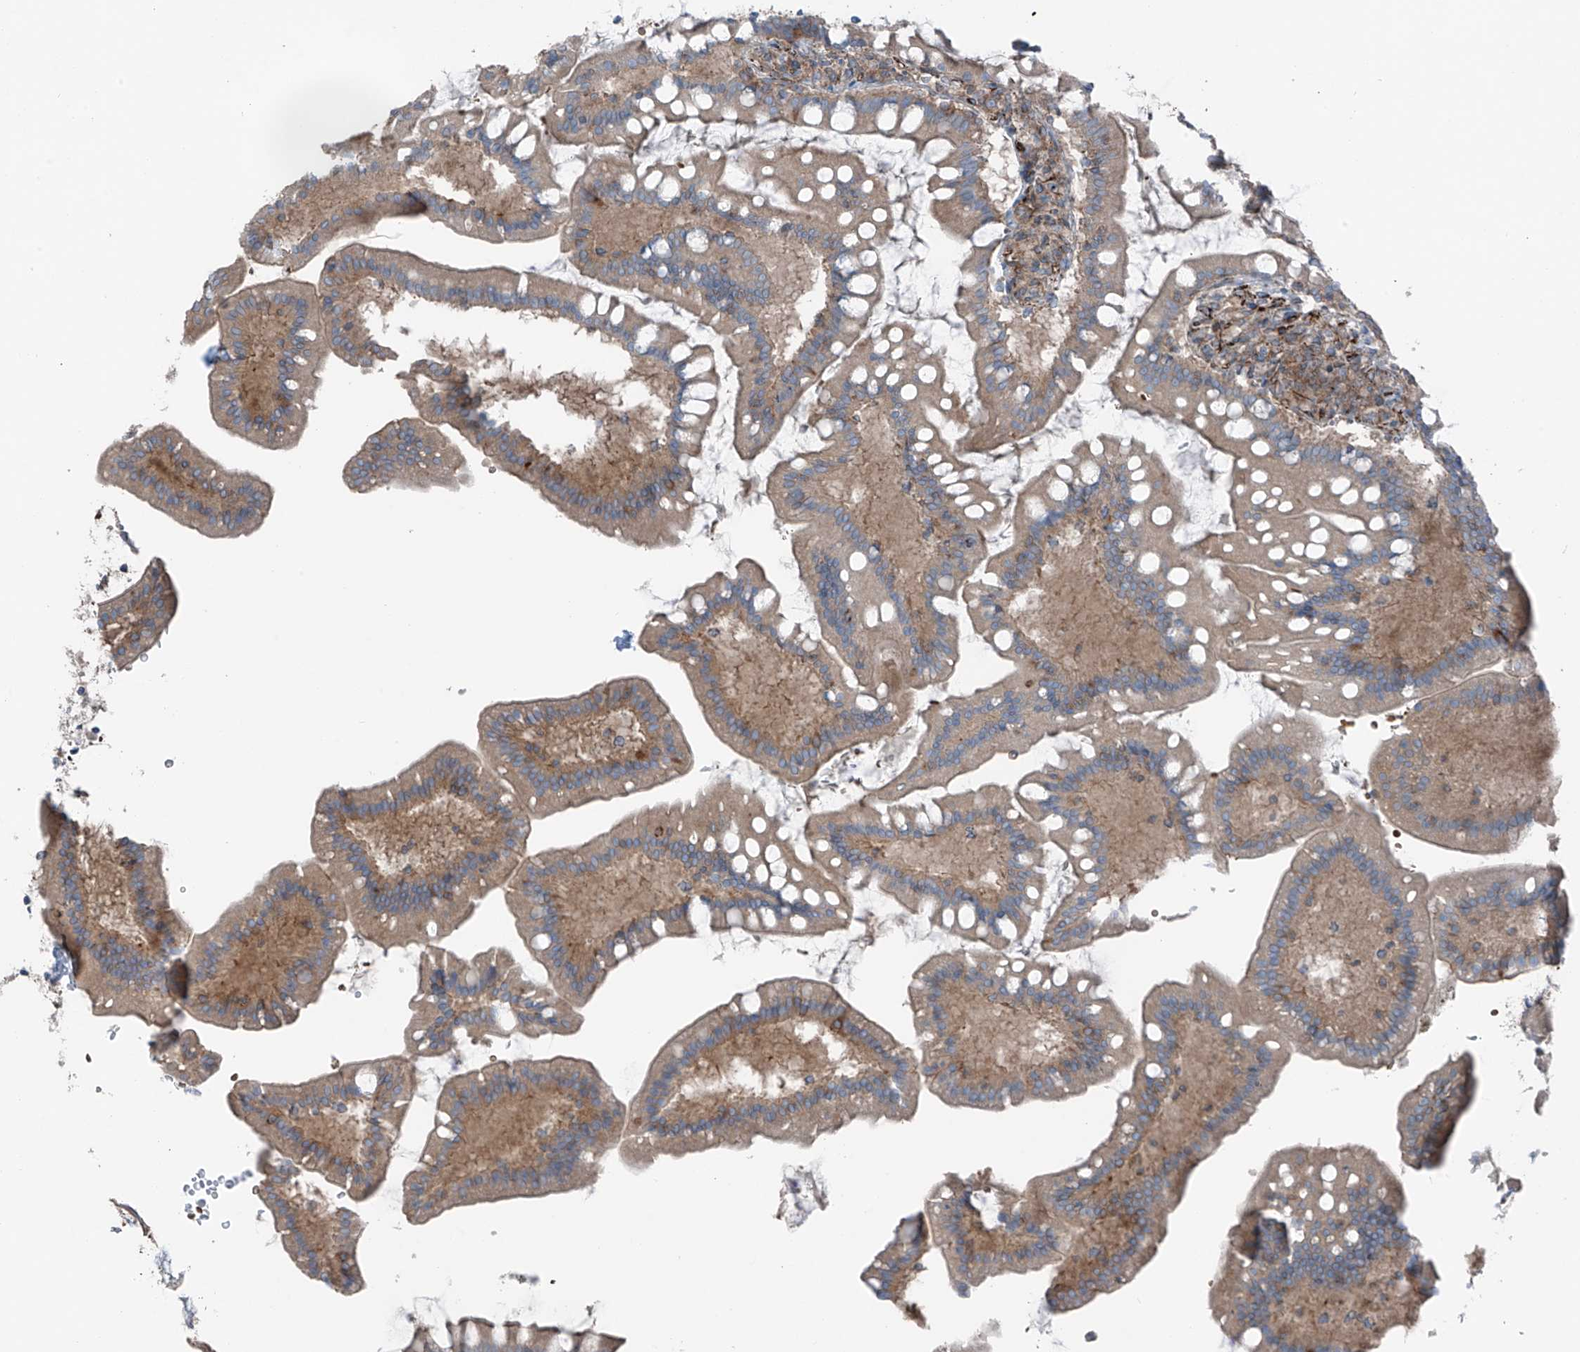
{"staining": {"intensity": "strong", "quantity": "25%-75%", "location": "cytoplasmic/membranous"}, "tissue": "small intestine", "cell_type": "Glandular cells", "image_type": "normal", "snomed": [{"axis": "morphology", "description": "Normal tissue, NOS"}, {"axis": "topography", "description": "Small intestine"}], "caption": "IHC (DAB (3,3'-diaminobenzidine)) staining of benign small intestine shows strong cytoplasmic/membranous protein staining in about 25%-75% of glandular cells.", "gene": "ERLEC1", "patient": {"sex": "male", "age": 7}}